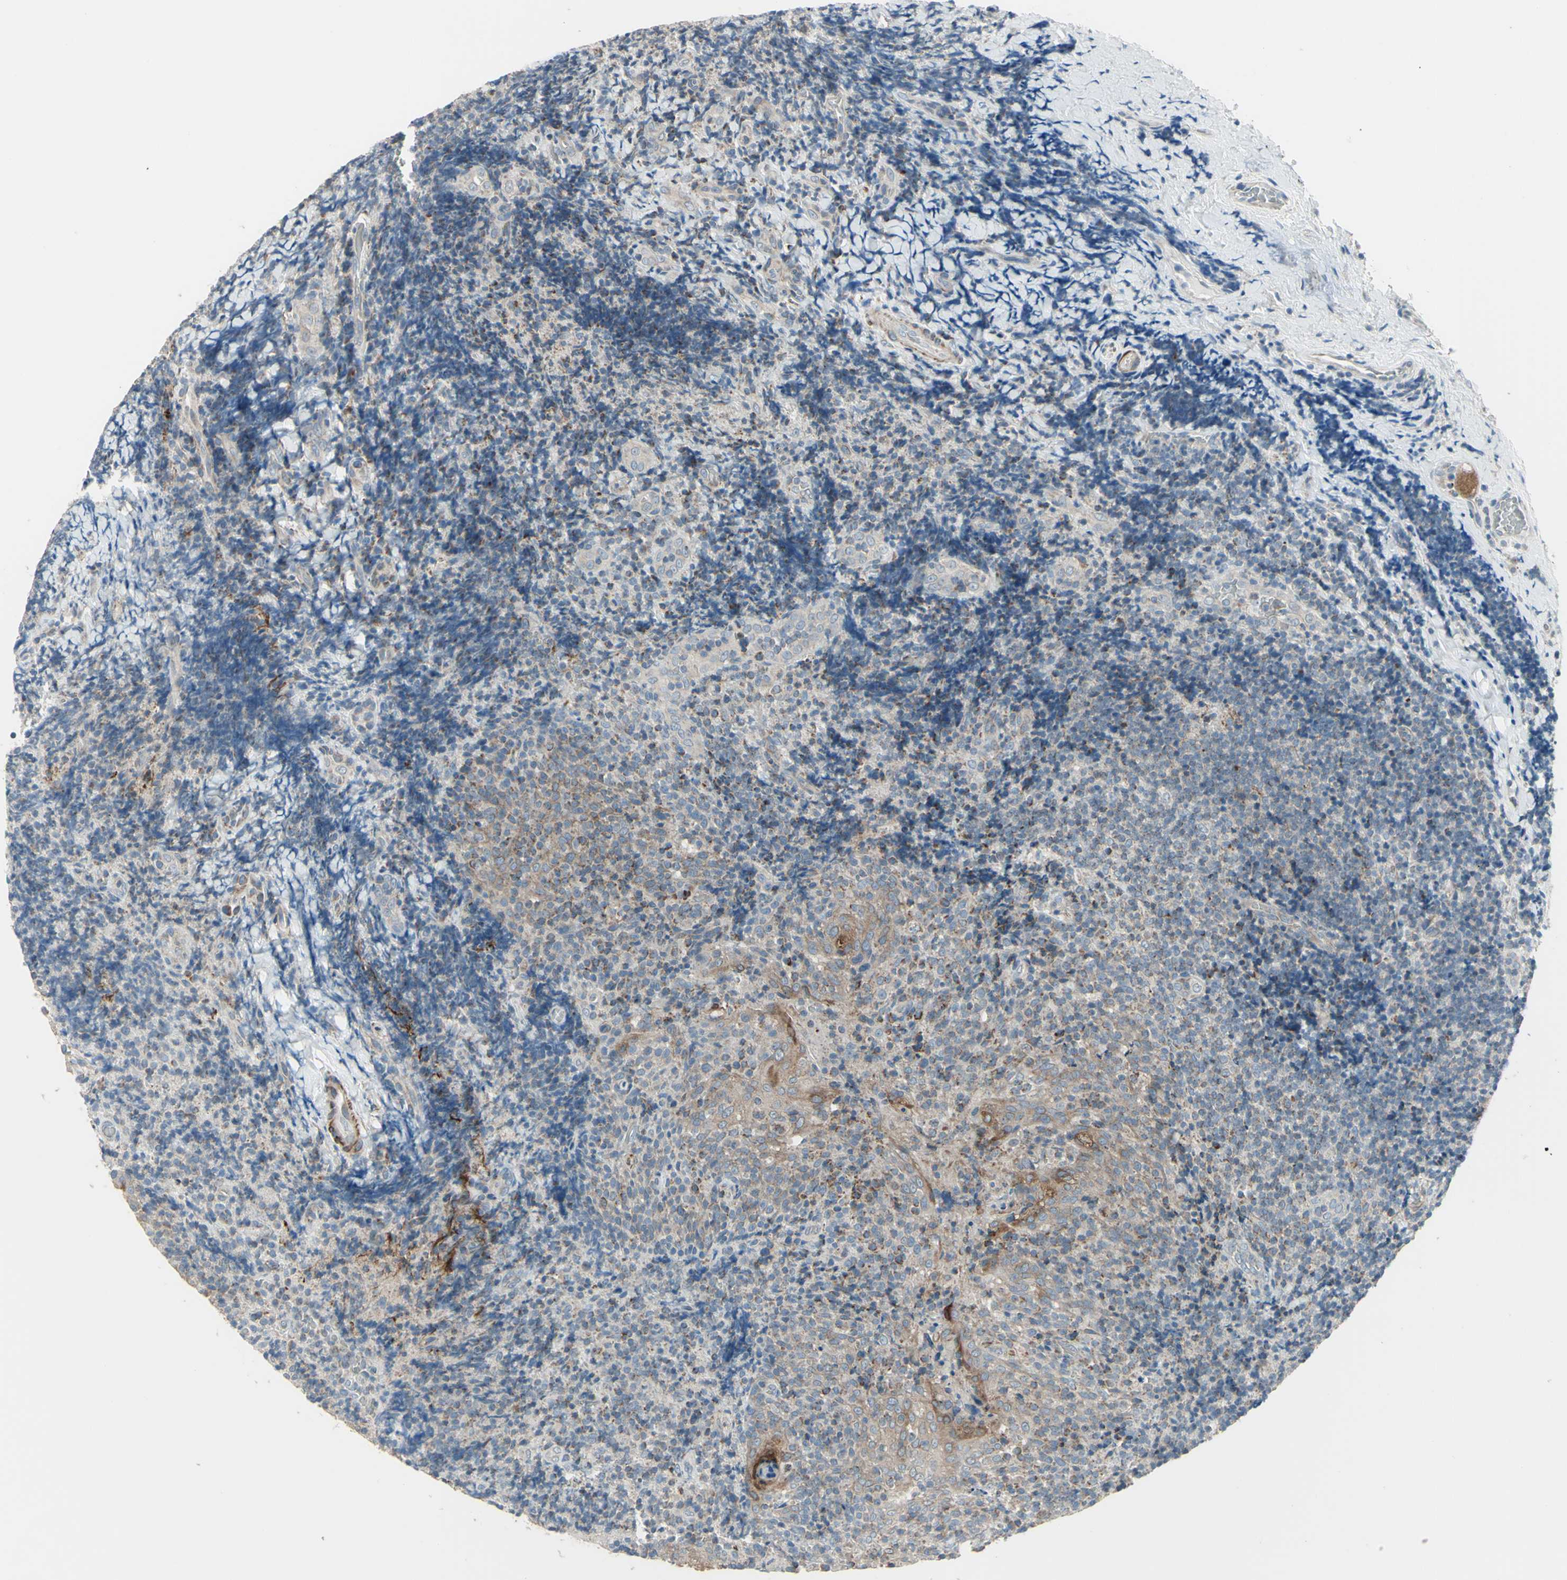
{"staining": {"intensity": "weak", "quantity": "<25%", "location": "cytoplasmic/membranous"}, "tissue": "lymphoma", "cell_type": "Tumor cells", "image_type": "cancer", "snomed": [{"axis": "morphology", "description": "Malignant lymphoma, non-Hodgkin's type, High grade"}, {"axis": "topography", "description": "Tonsil"}], "caption": "A high-resolution micrograph shows immunohistochemistry staining of malignant lymphoma, non-Hodgkin's type (high-grade), which displays no significant expression in tumor cells. The staining was performed using DAB (3,3'-diaminobenzidine) to visualize the protein expression in brown, while the nuclei were stained in blue with hematoxylin (Magnification: 20x).", "gene": "FAM171B", "patient": {"sex": "female", "age": 36}}